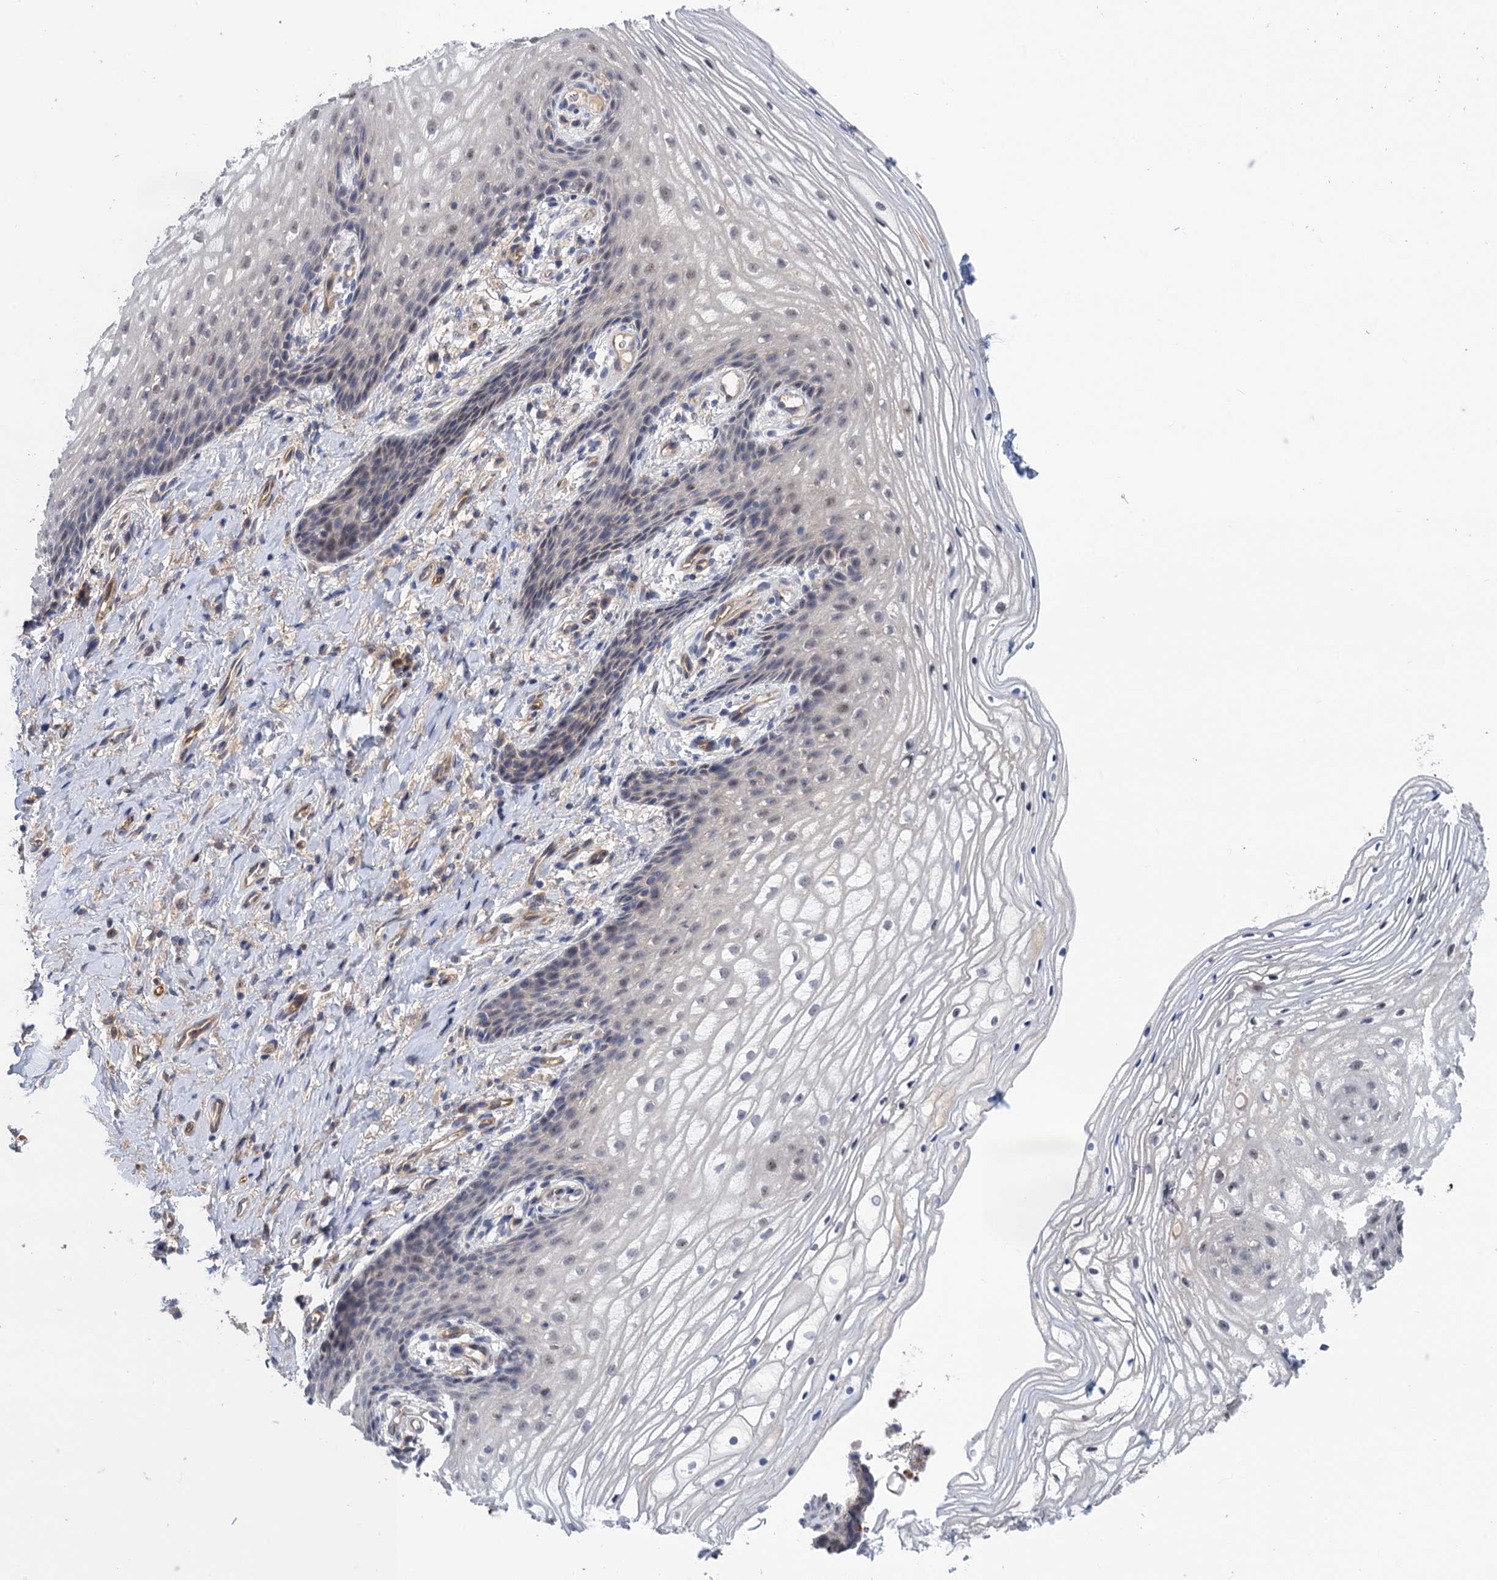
{"staining": {"intensity": "negative", "quantity": "none", "location": "none"}, "tissue": "vagina", "cell_type": "Squamous epithelial cells", "image_type": "normal", "snomed": [{"axis": "morphology", "description": "Normal tissue, NOS"}, {"axis": "topography", "description": "Vagina"}], "caption": "IHC of benign vagina displays no expression in squamous epithelial cells. (Immunohistochemistry, brightfield microscopy, high magnification).", "gene": "NEK8", "patient": {"sex": "female", "age": 60}}